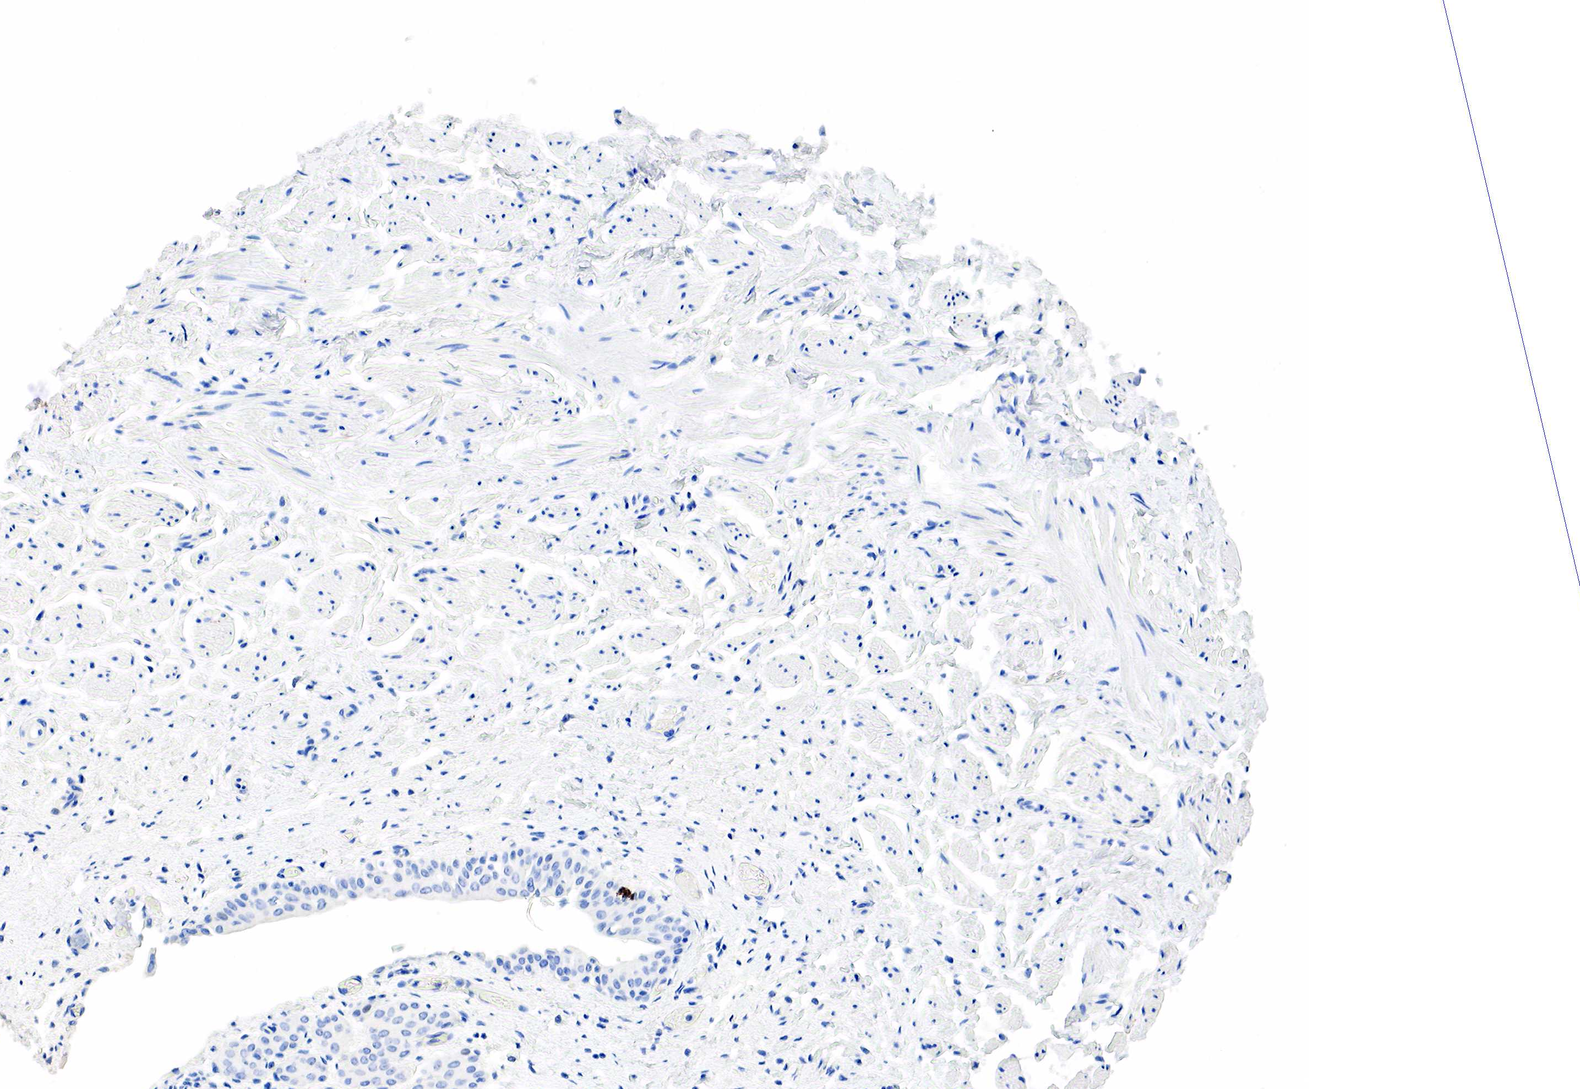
{"staining": {"intensity": "negative", "quantity": "none", "location": "none"}, "tissue": "urinary bladder", "cell_type": "Urothelial cells", "image_type": "normal", "snomed": [{"axis": "morphology", "description": "Normal tissue, NOS"}, {"axis": "topography", "description": "Urinary bladder"}], "caption": "Urothelial cells show no significant positivity in benign urinary bladder. (IHC, brightfield microscopy, high magnification).", "gene": "SST", "patient": {"sex": "male", "age": 72}}